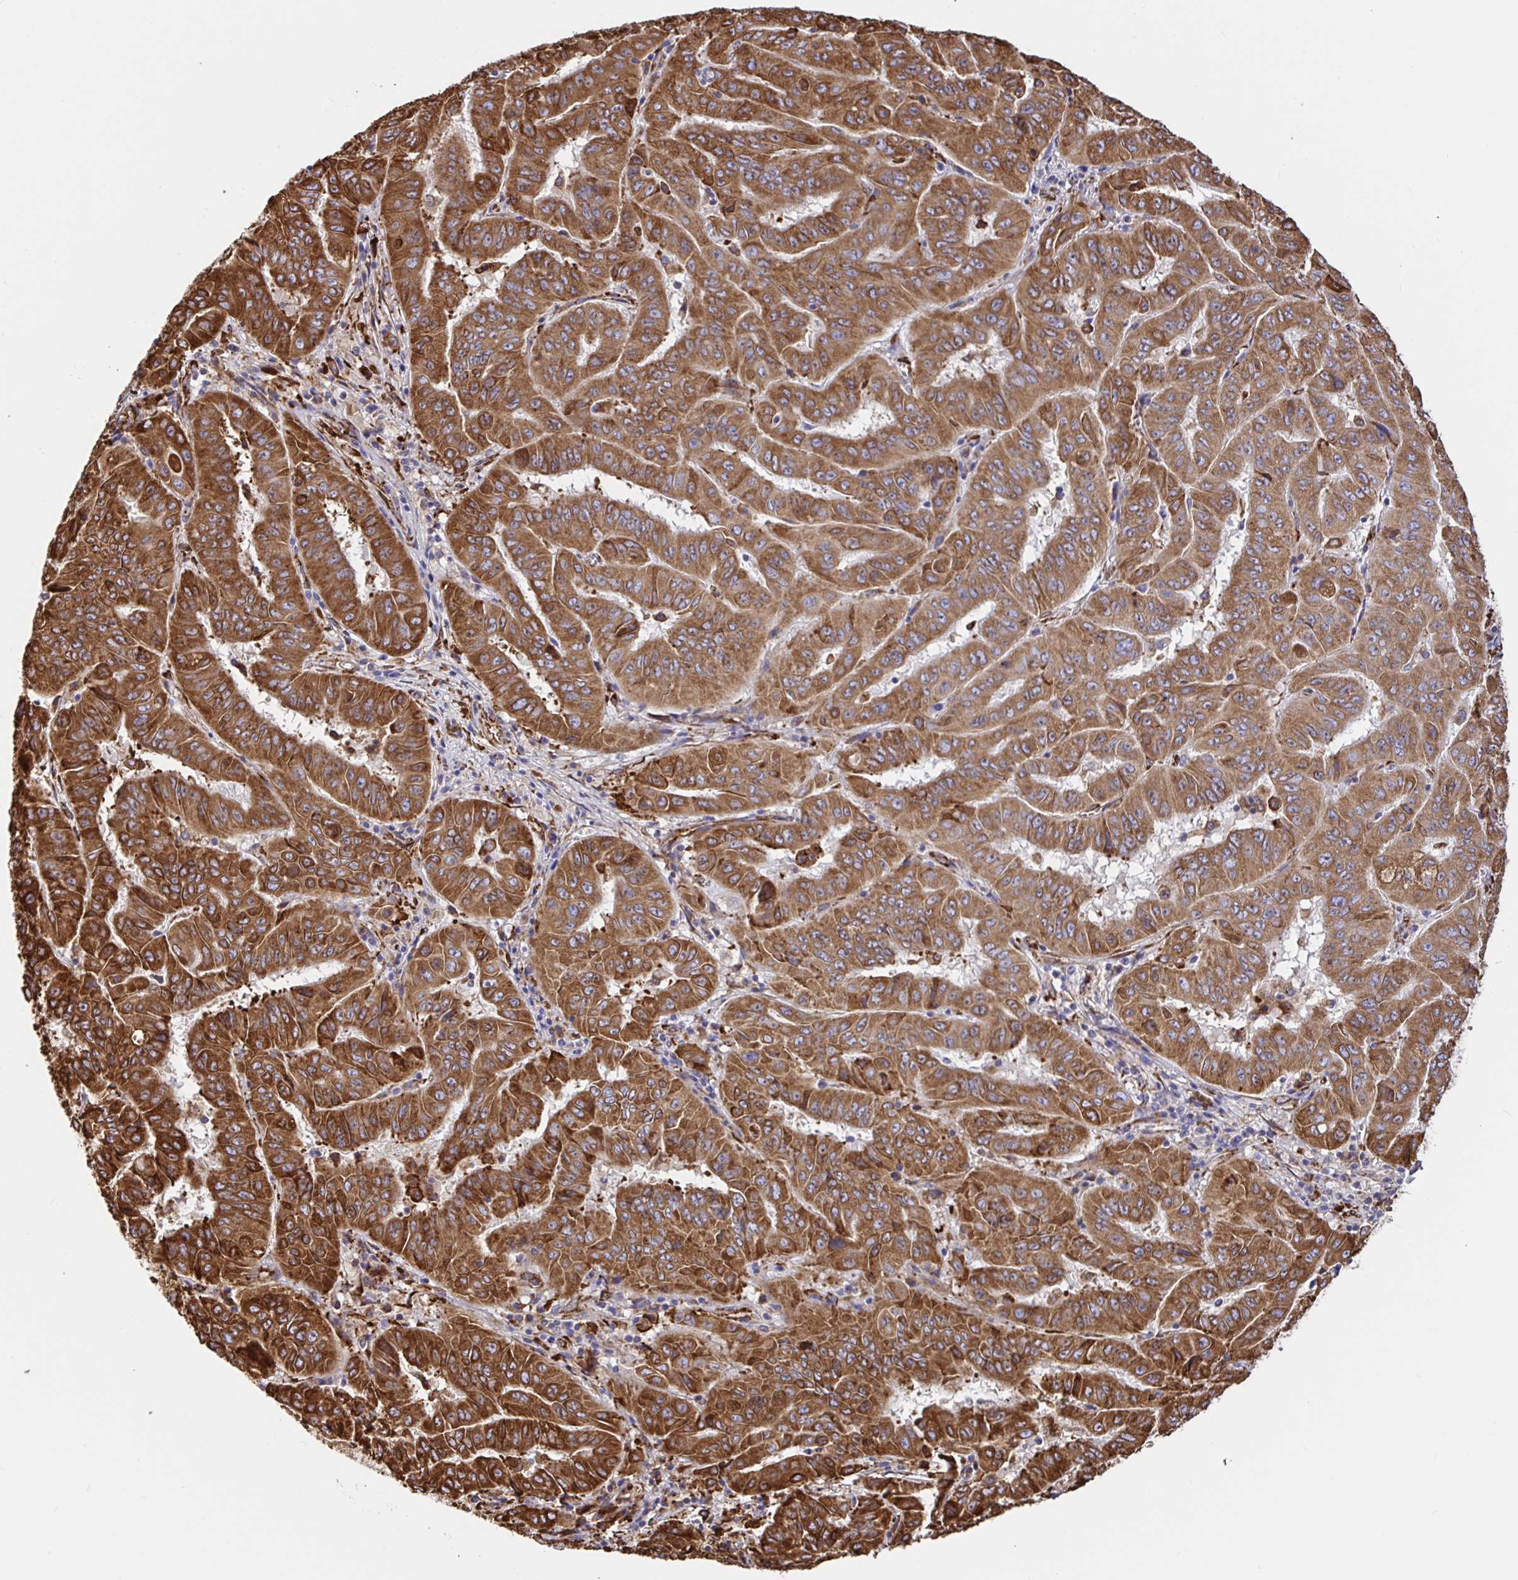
{"staining": {"intensity": "strong", "quantity": ">75%", "location": "cytoplasmic/membranous"}, "tissue": "pancreatic cancer", "cell_type": "Tumor cells", "image_type": "cancer", "snomed": [{"axis": "morphology", "description": "Adenocarcinoma, NOS"}, {"axis": "topography", "description": "Pancreas"}], "caption": "Protein staining displays strong cytoplasmic/membranous expression in about >75% of tumor cells in pancreatic cancer.", "gene": "MAOA", "patient": {"sex": "male", "age": 63}}